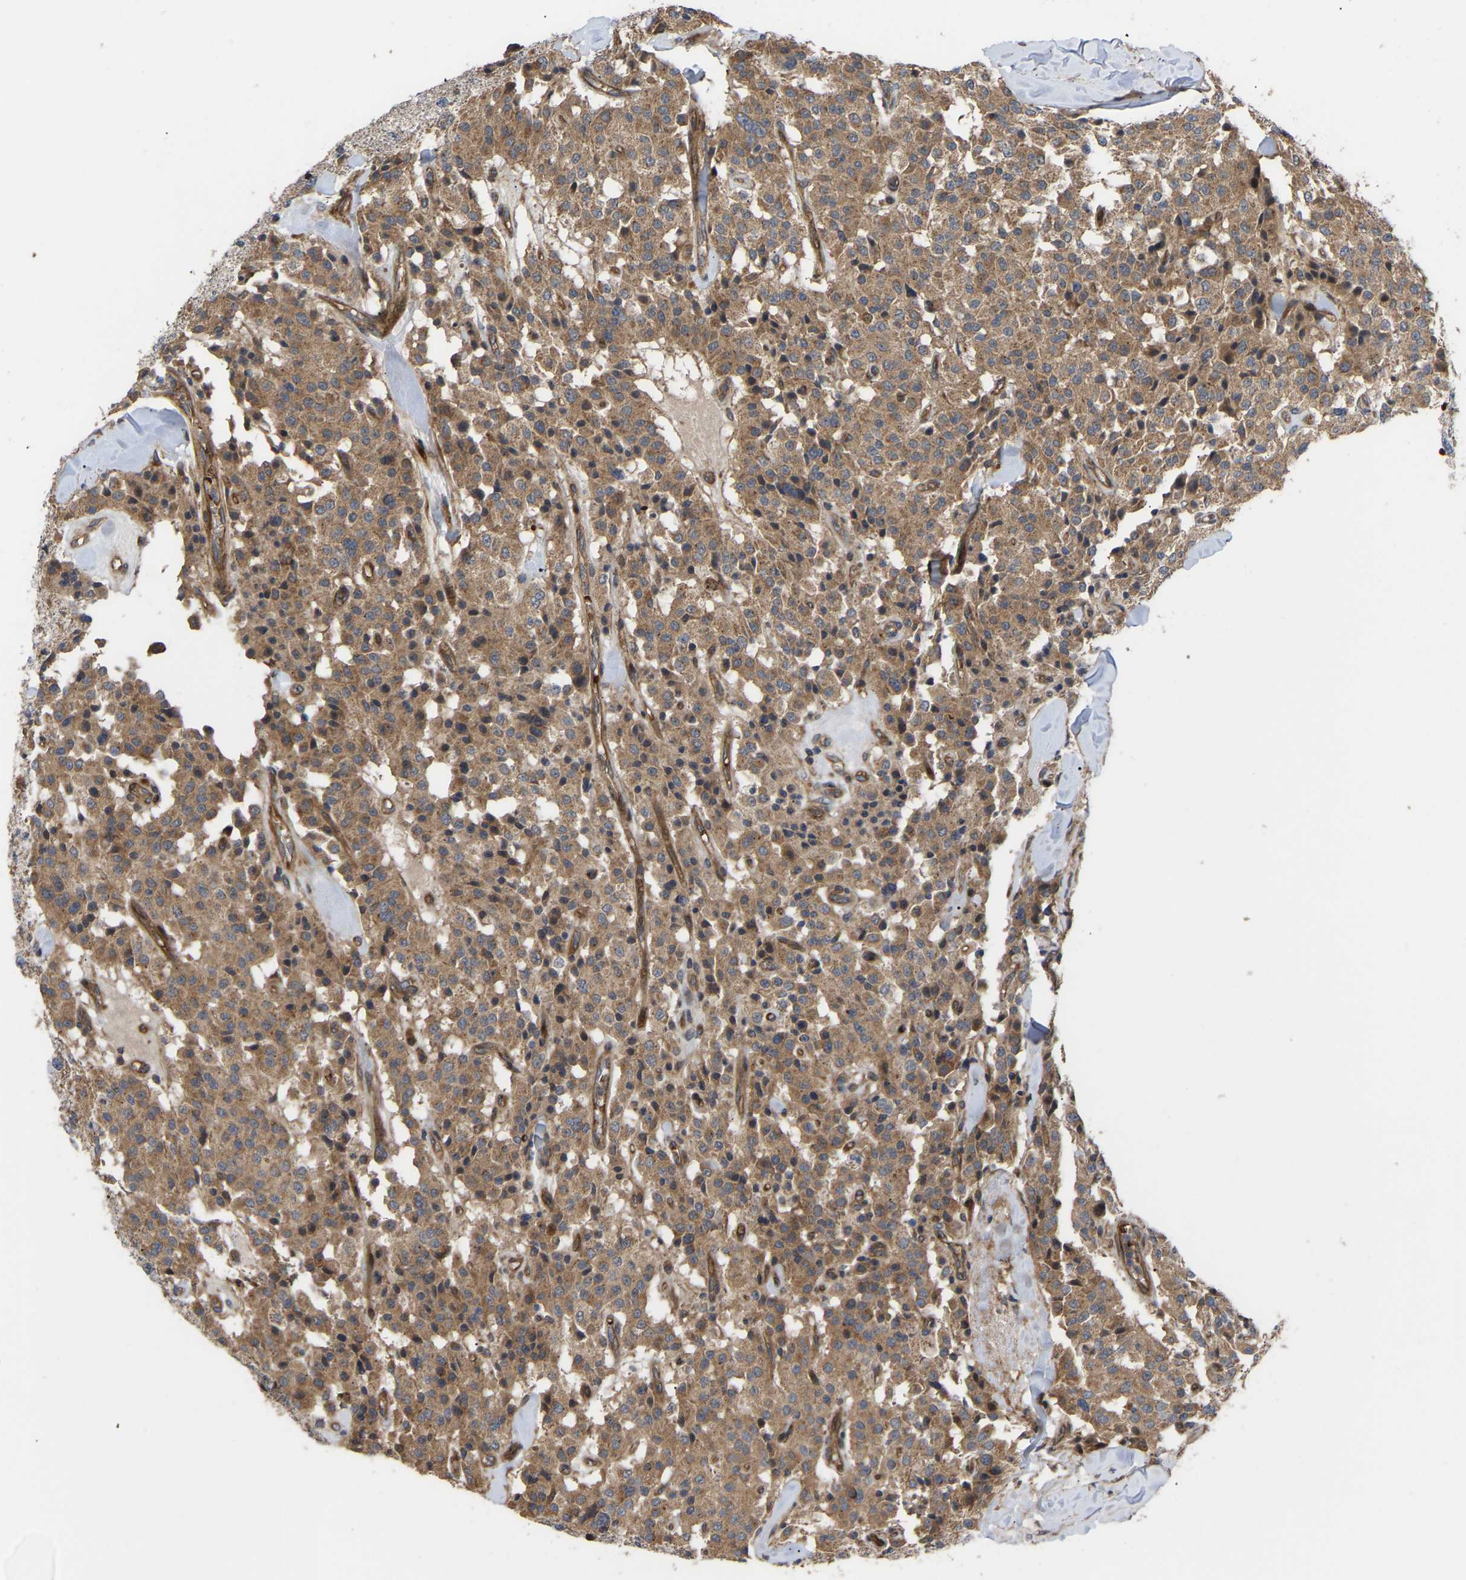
{"staining": {"intensity": "moderate", "quantity": ">75%", "location": "cytoplasmic/membranous"}, "tissue": "carcinoid", "cell_type": "Tumor cells", "image_type": "cancer", "snomed": [{"axis": "morphology", "description": "Carcinoid, malignant, NOS"}, {"axis": "topography", "description": "Lung"}], "caption": "Carcinoid (malignant) stained for a protein (brown) demonstrates moderate cytoplasmic/membranous positive expression in approximately >75% of tumor cells.", "gene": "STAU1", "patient": {"sex": "male", "age": 30}}